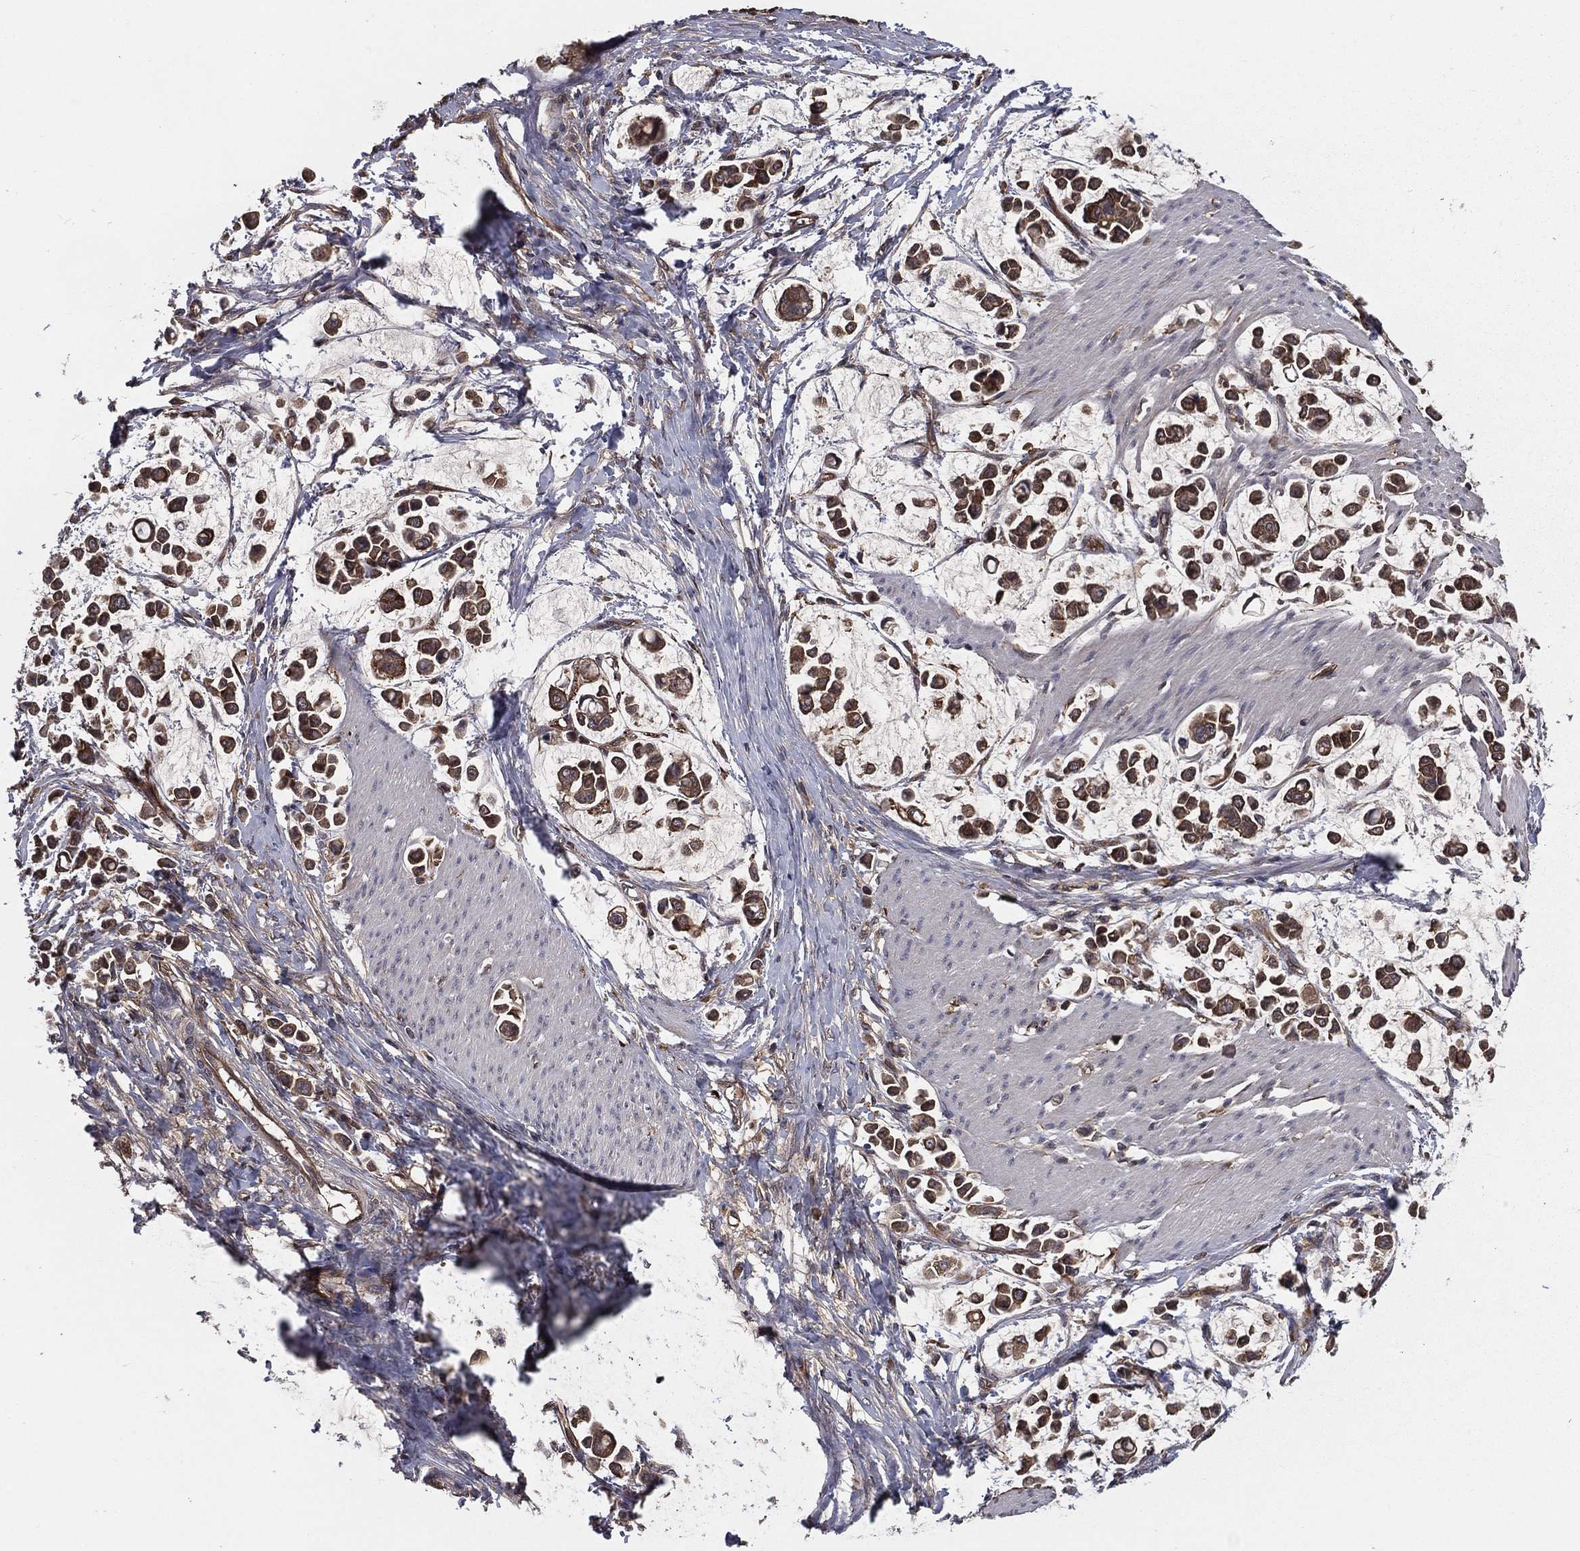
{"staining": {"intensity": "strong", "quantity": ">75%", "location": "cytoplasmic/membranous"}, "tissue": "stomach cancer", "cell_type": "Tumor cells", "image_type": "cancer", "snomed": [{"axis": "morphology", "description": "Adenocarcinoma, NOS"}, {"axis": "topography", "description": "Stomach"}], "caption": "Immunohistochemical staining of human adenocarcinoma (stomach) exhibits high levels of strong cytoplasmic/membranous protein positivity in about >75% of tumor cells.", "gene": "CERT1", "patient": {"sex": "male", "age": 82}}